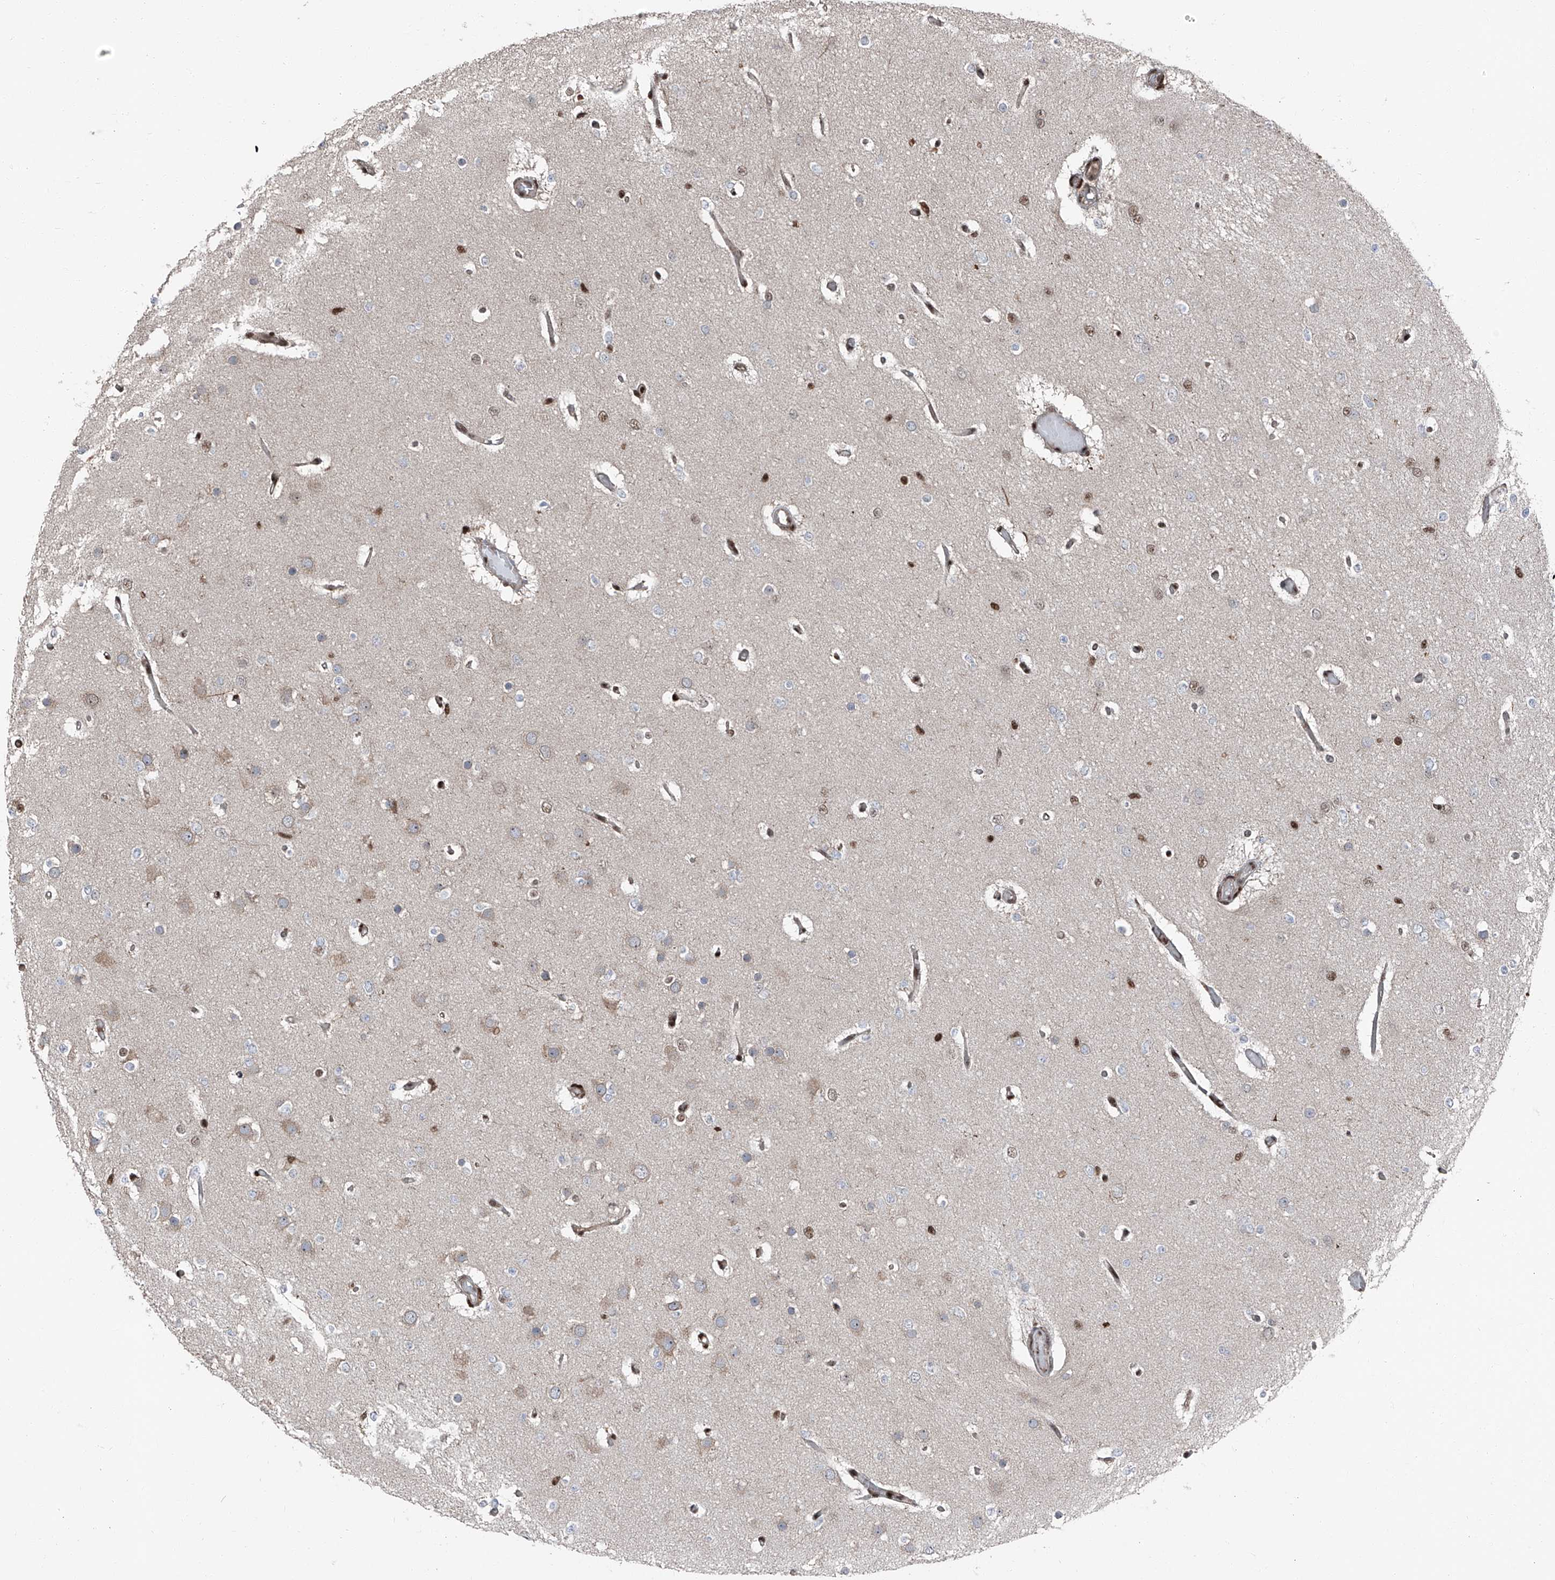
{"staining": {"intensity": "moderate", "quantity": "<25%", "location": "nuclear"}, "tissue": "glioma", "cell_type": "Tumor cells", "image_type": "cancer", "snomed": [{"axis": "morphology", "description": "Glioma, malignant, Low grade"}, {"axis": "topography", "description": "Brain"}], "caption": "Protein expression analysis of human malignant low-grade glioma reveals moderate nuclear staining in approximately <25% of tumor cells.", "gene": "FKBP5", "patient": {"sex": "female", "age": 22}}